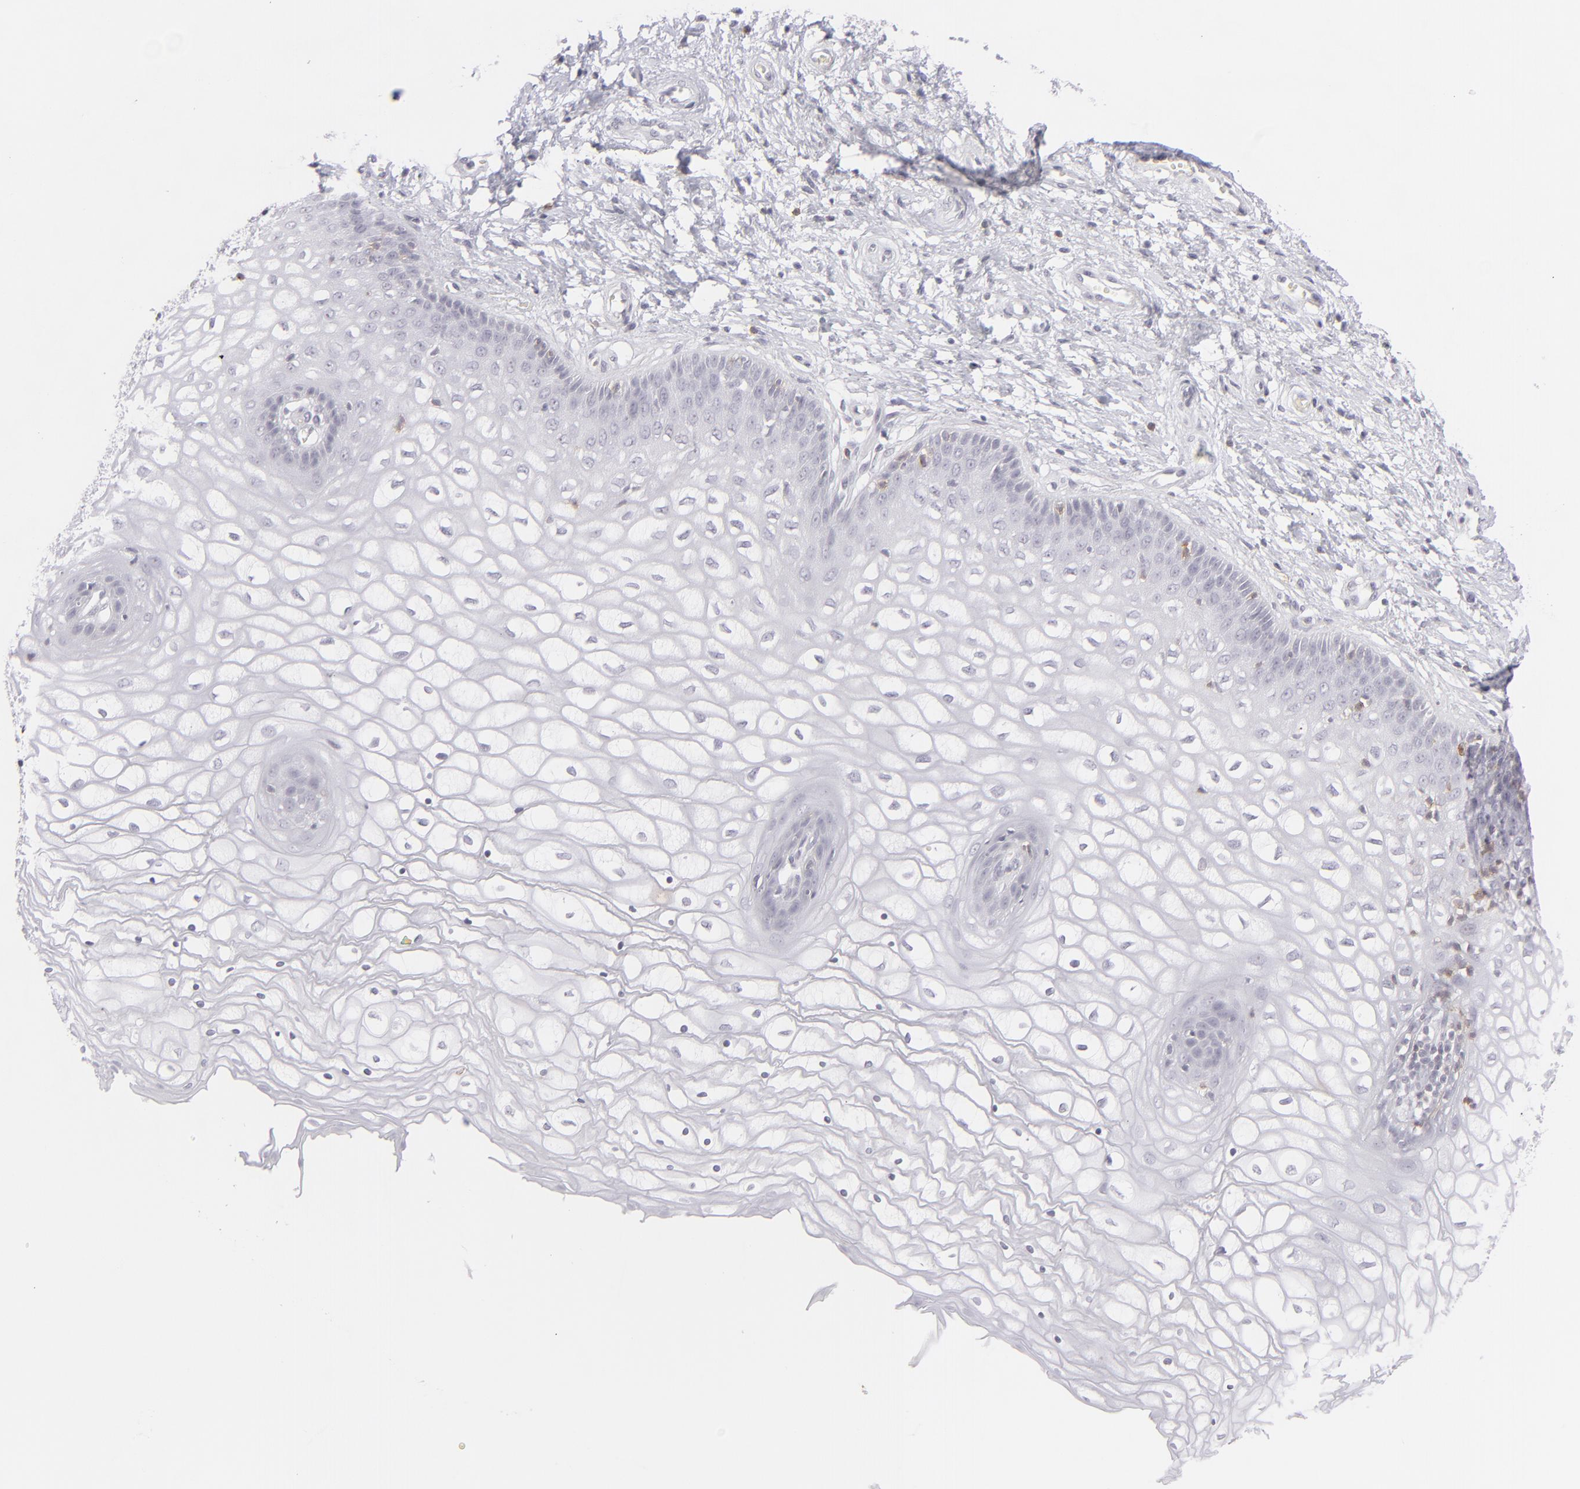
{"staining": {"intensity": "negative", "quantity": "none", "location": "none"}, "tissue": "vagina", "cell_type": "Squamous epithelial cells", "image_type": "normal", "snomed": [{"axis": "morphology", "description": "Normal tissue, NOS"}, {"axis": "topography", "description": "Vagina"}], "caption": "A high-resolution micrograph shows IHC staining of benign vagina, which reveals no significant expression in squamous epithelial cells. Brightfield microscopy of IHC stained with DAB (brown) and hematoxylin (blue), captured at high magnification.", "gene": "CD7", "patient": {"sex": "female", "age": 34}}